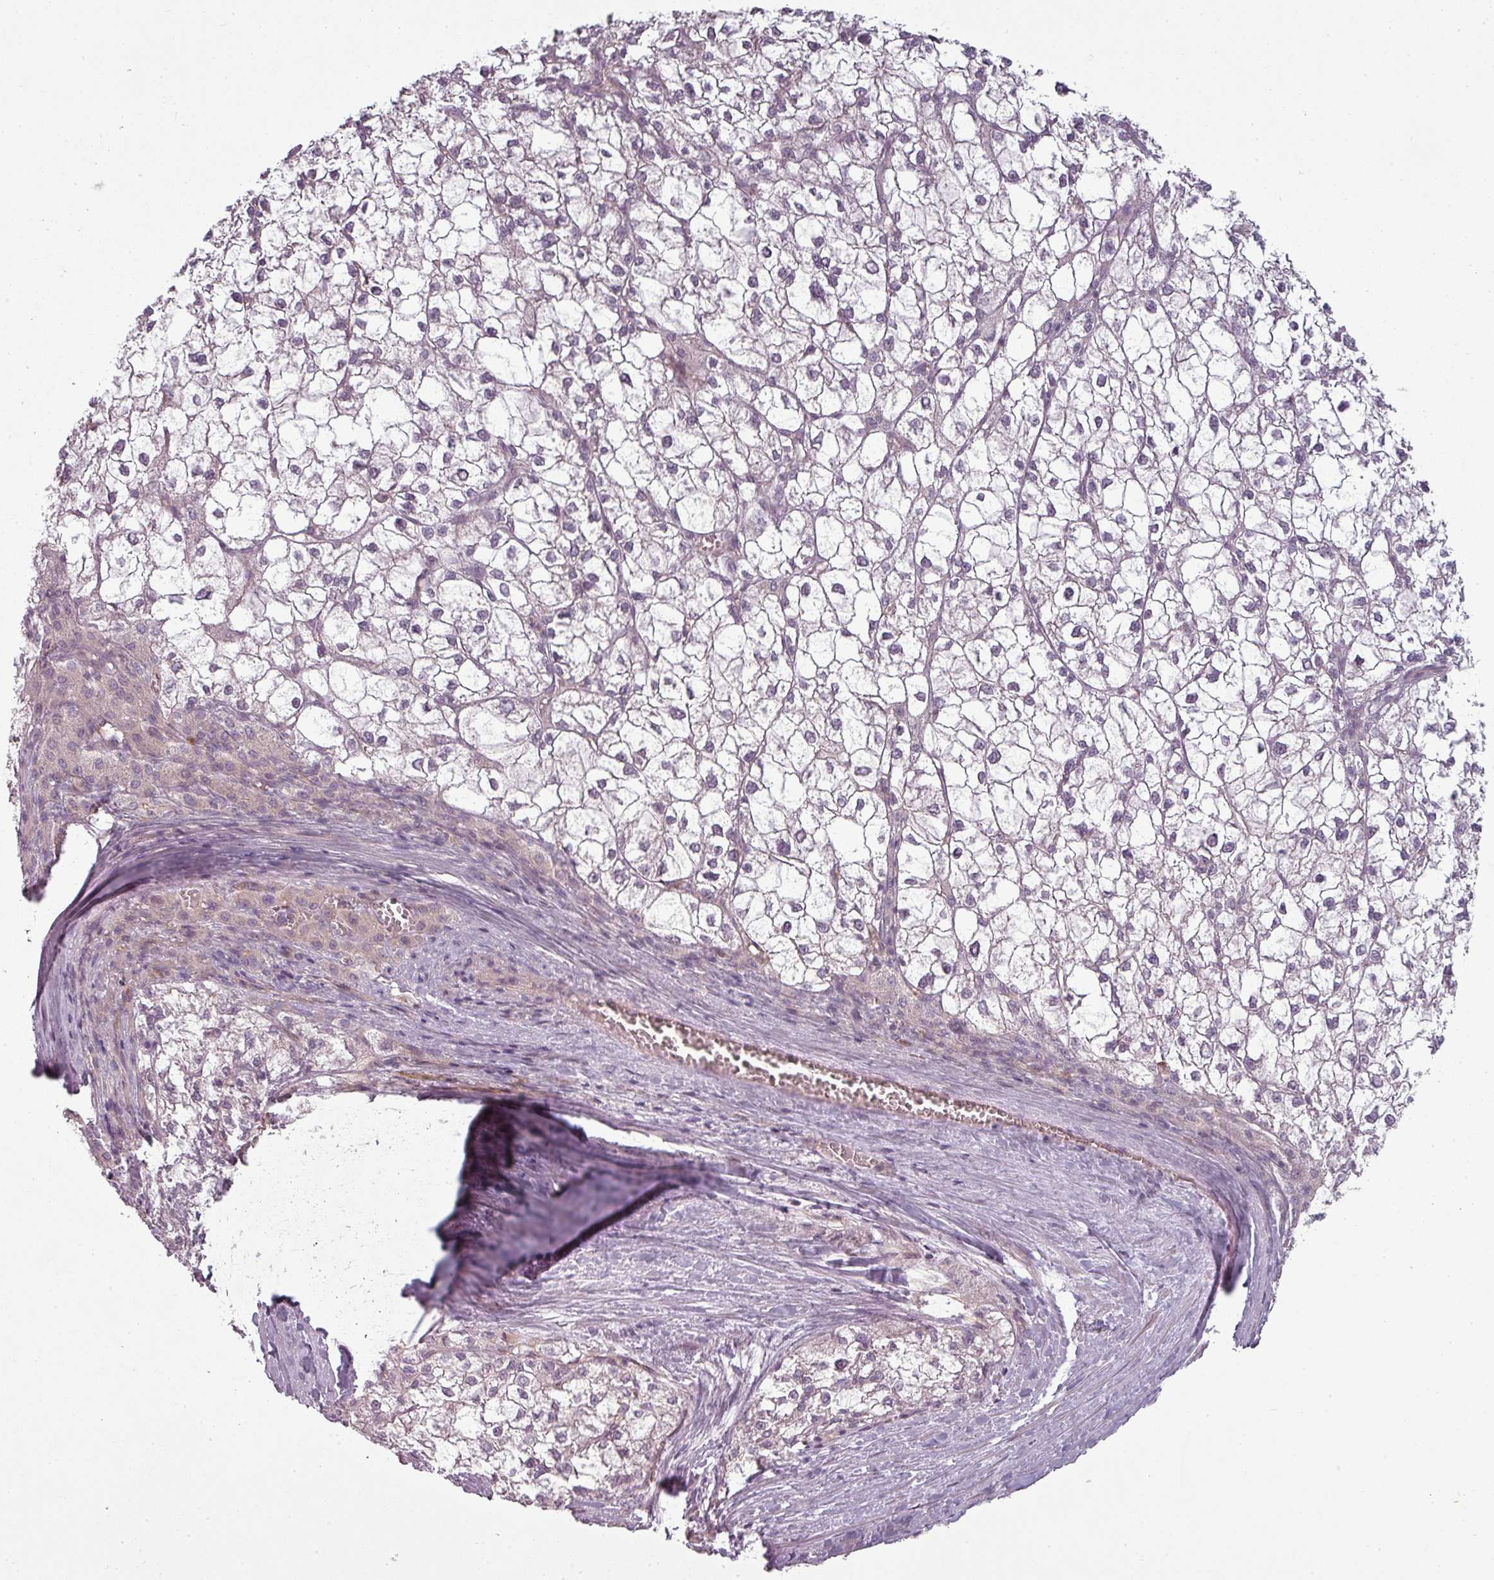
{"staining": {"intensity": "negative", "quantity": "none", "location": "none"}, "tissue": "liver cancer", "cell_type": "Tumor cells", "image_type": "cancer", "snomed": [{"axis": "morphology", "description": "Carcinoma, Hepatocellular, NOS"}, {"axis": "topography", "description": "Liver"}], "caption": "Protein analysis of hepatocellular carcinoma (liver) demonstrates no significant positivity in tumor cells.", "gene": "SLC16A9", "patient": {"sex": "female", "age": 43}}